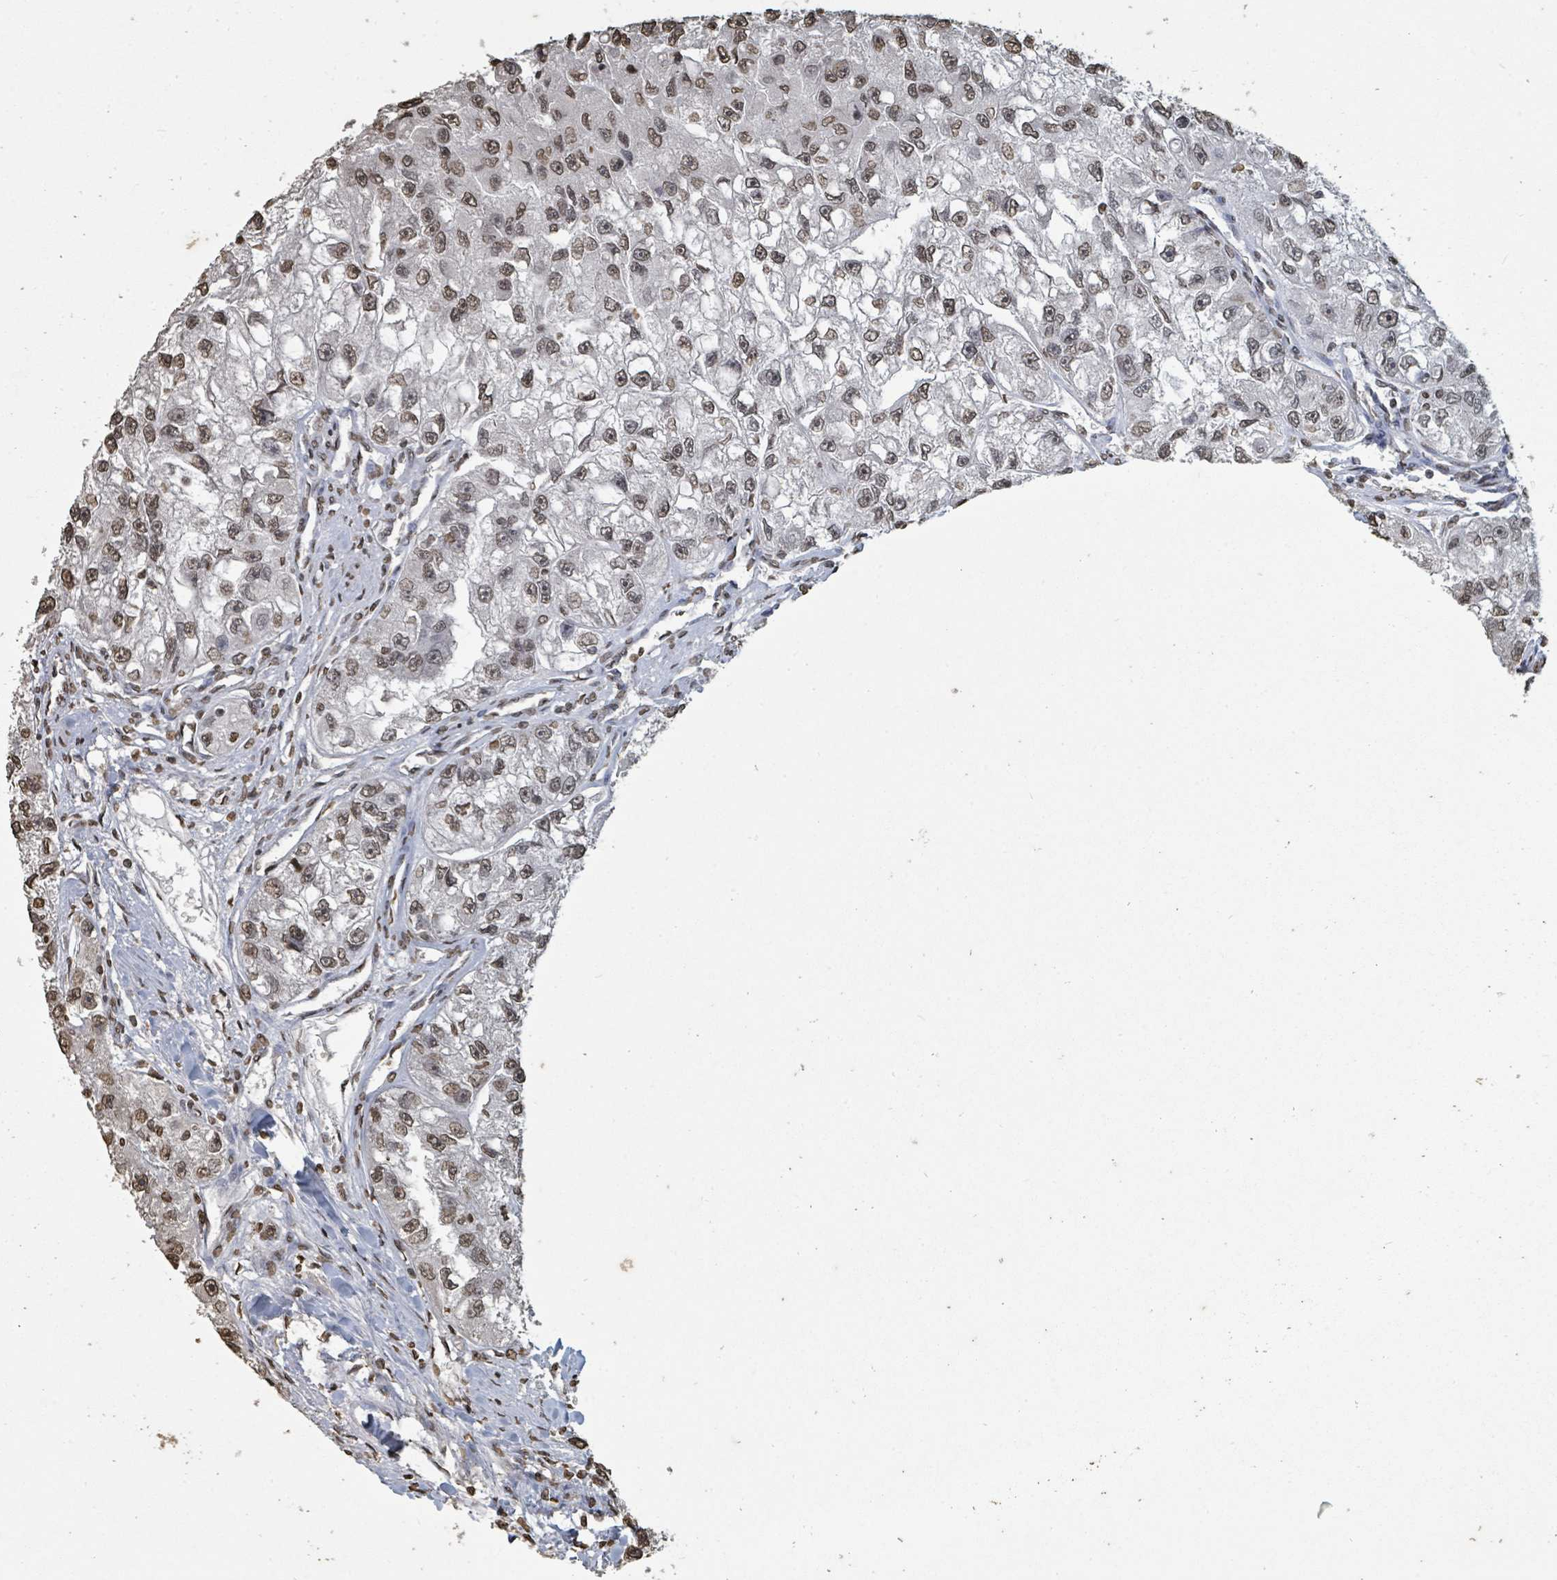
{"staining": {"intensity": "moderate", "quantity": ">75%", "location": "nuclear"}, "tissue": "renal cancer", "cell_type": "Tumor cells", "image_type": "cancer", "snomed": [{"axis": "morphology", "description": "Adenocarcinoma, NOS"}, {"axis": "topography", "description": "Kidney"}], "caption": "High-magnification brightfield microscopy of renal cancer (adenocarcinoma) stained with DAB (brown) and counterstained with hematoxylin (blue). tumor cells exhibit moderate nuclear staining is seen in about>75% of cells.", "gene": "MRPS12", "patient": {"sex": "male", "age": 63}}